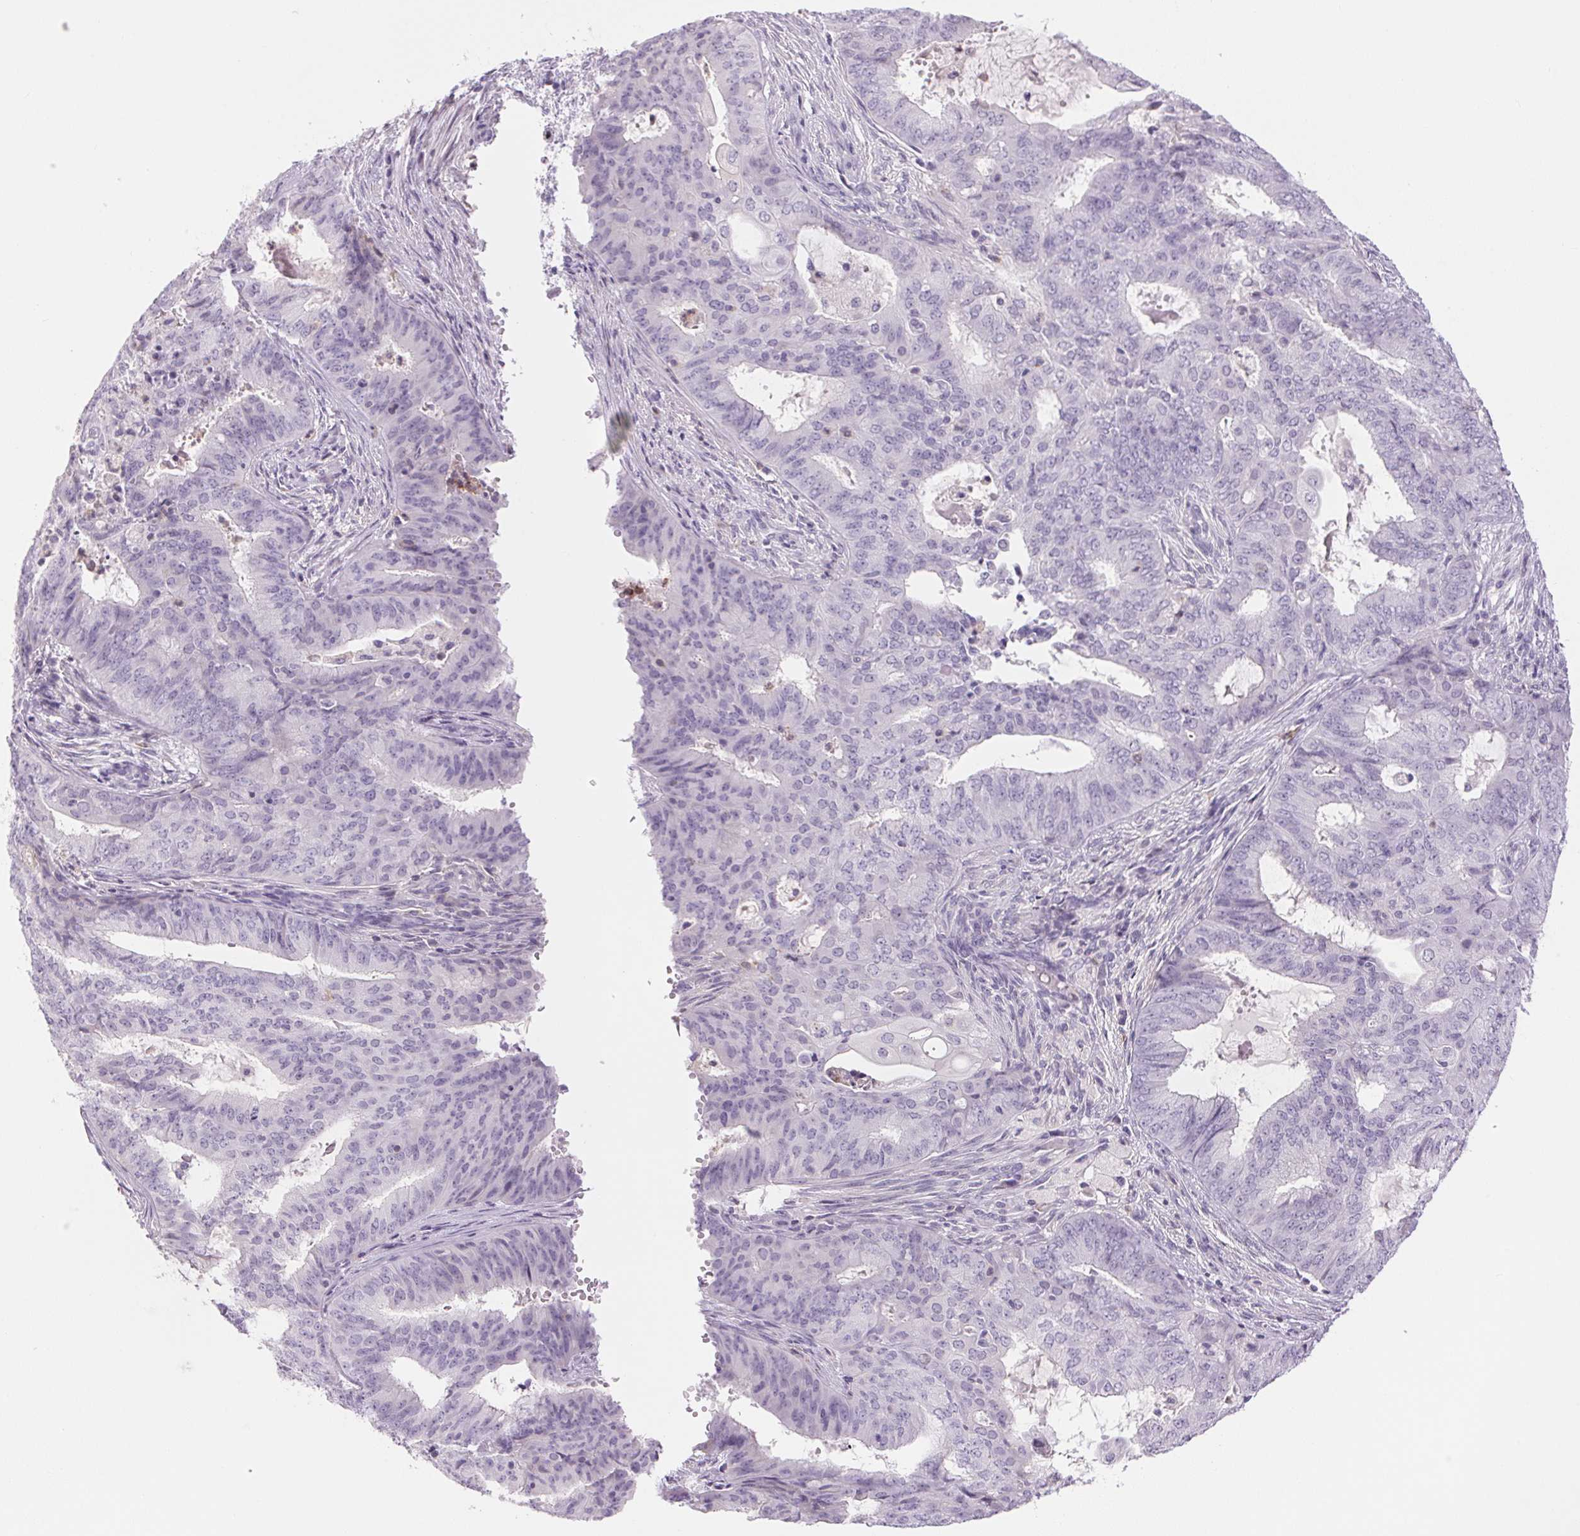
{"staining": {"intensity": "negative", "quantity": "none", "location": "none"}, "tissue": "endometrial cancer", "cell_type": "Tumor cells", "image_type": "cancer", "snomed": [{"axis": "morphology", "description": "Adenocarcinoma, NOS"}, {"axis": "topography", "description": "Endometrium"}], "caption": "There is no significant staining in tumor cells of endometrial adenocarcinoma.", "gene": "ECPAS", "patient": {"sex": "female", "age": 62}}